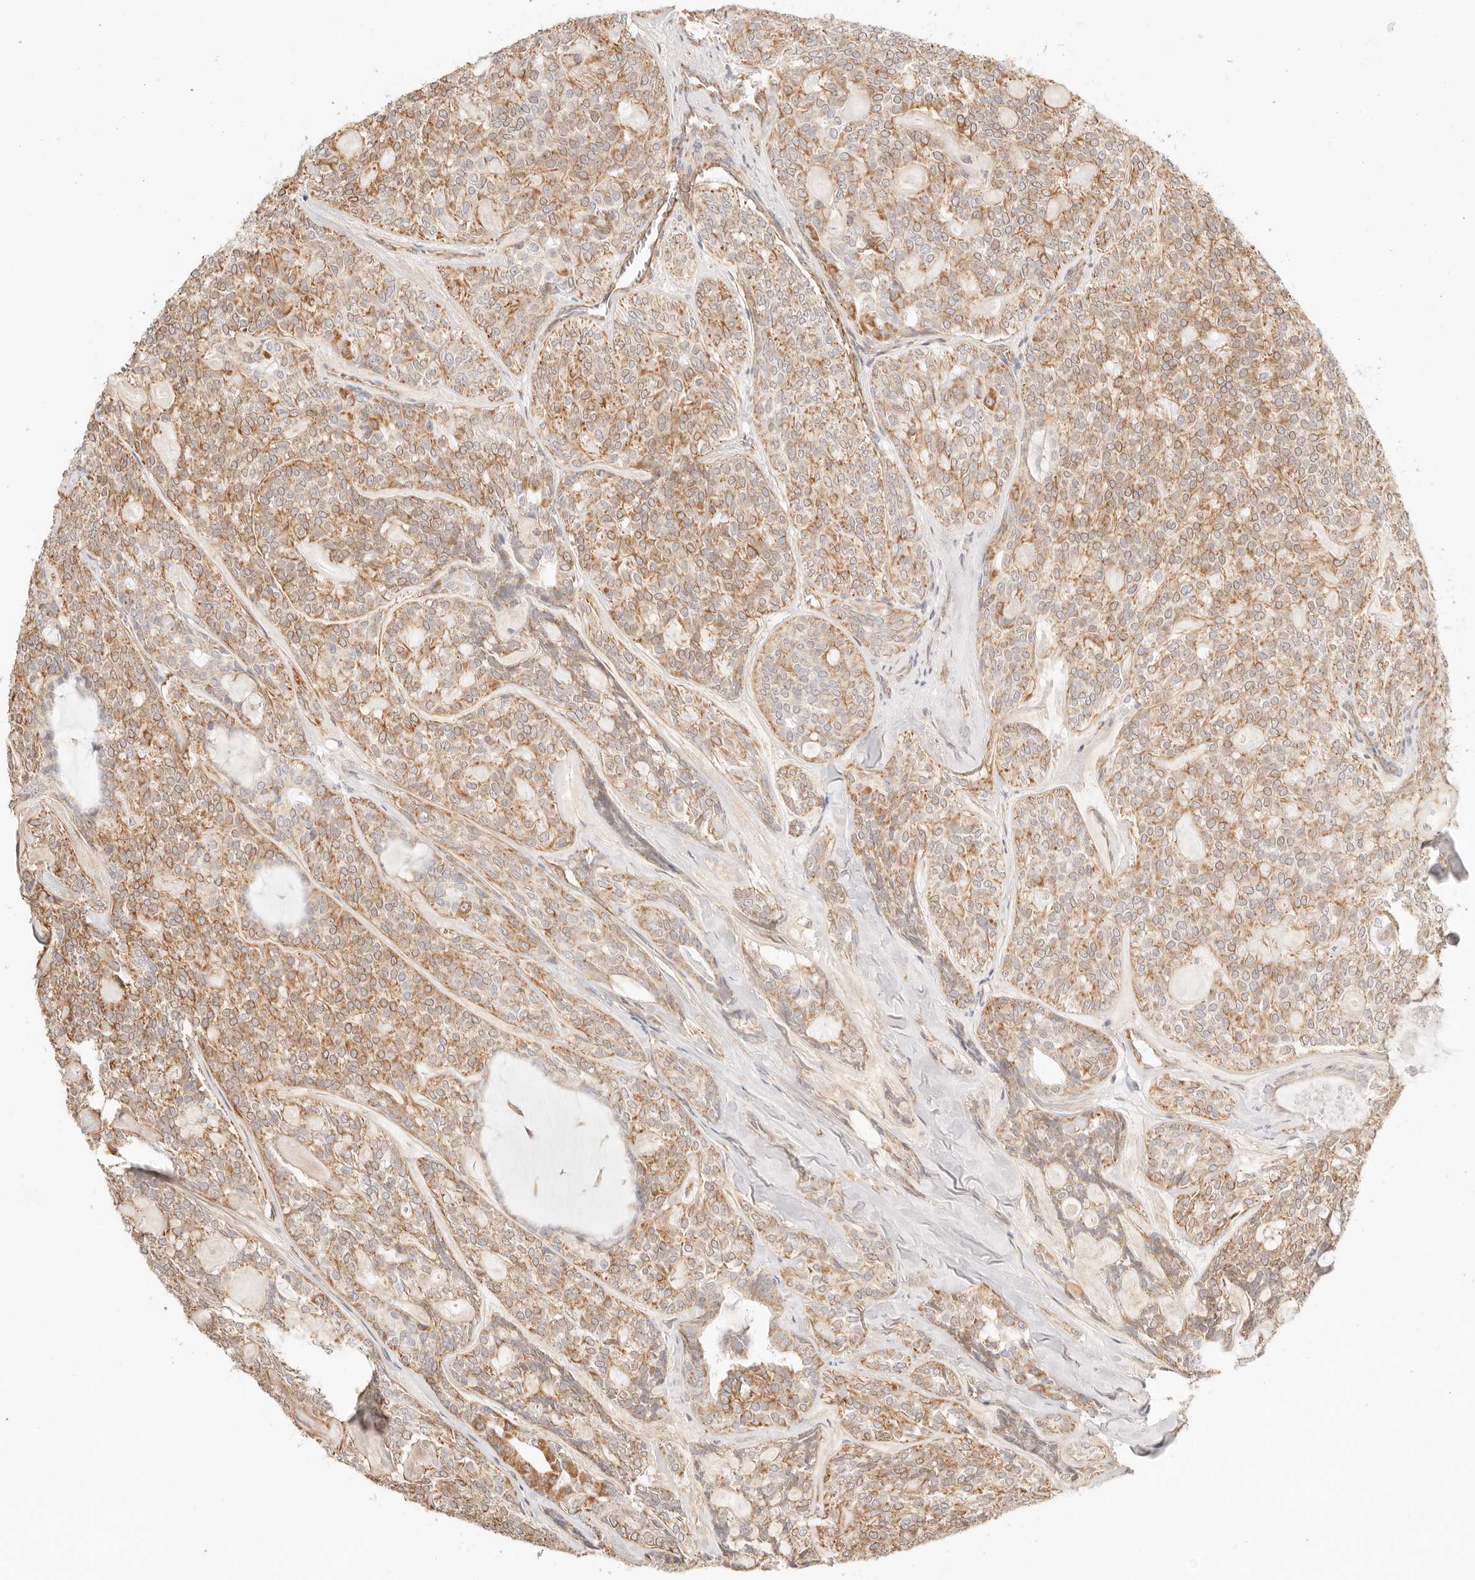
{"staining": {"intensity": "moderate", "quantity": ">75%", "location": "cytoplasmic/membranous"}, "tissue": "head and neck cancer", "cell_type": "Tumor cells", "image_type": "cancer", "snomed": [{"axis": "morphology", "description": "Adenocarcinoma, NOS"}, {"axis": "topography", "description": "Head-Neck"}], "caption": "Protein analysis of adenocarcinoma (head and neck) tissue displays moderate cytoplasmic/membranous staining in approximately >75% of tumor cells.", "gene": "ZC3H11A", "patient": {"sex": "male", "age": 66}}